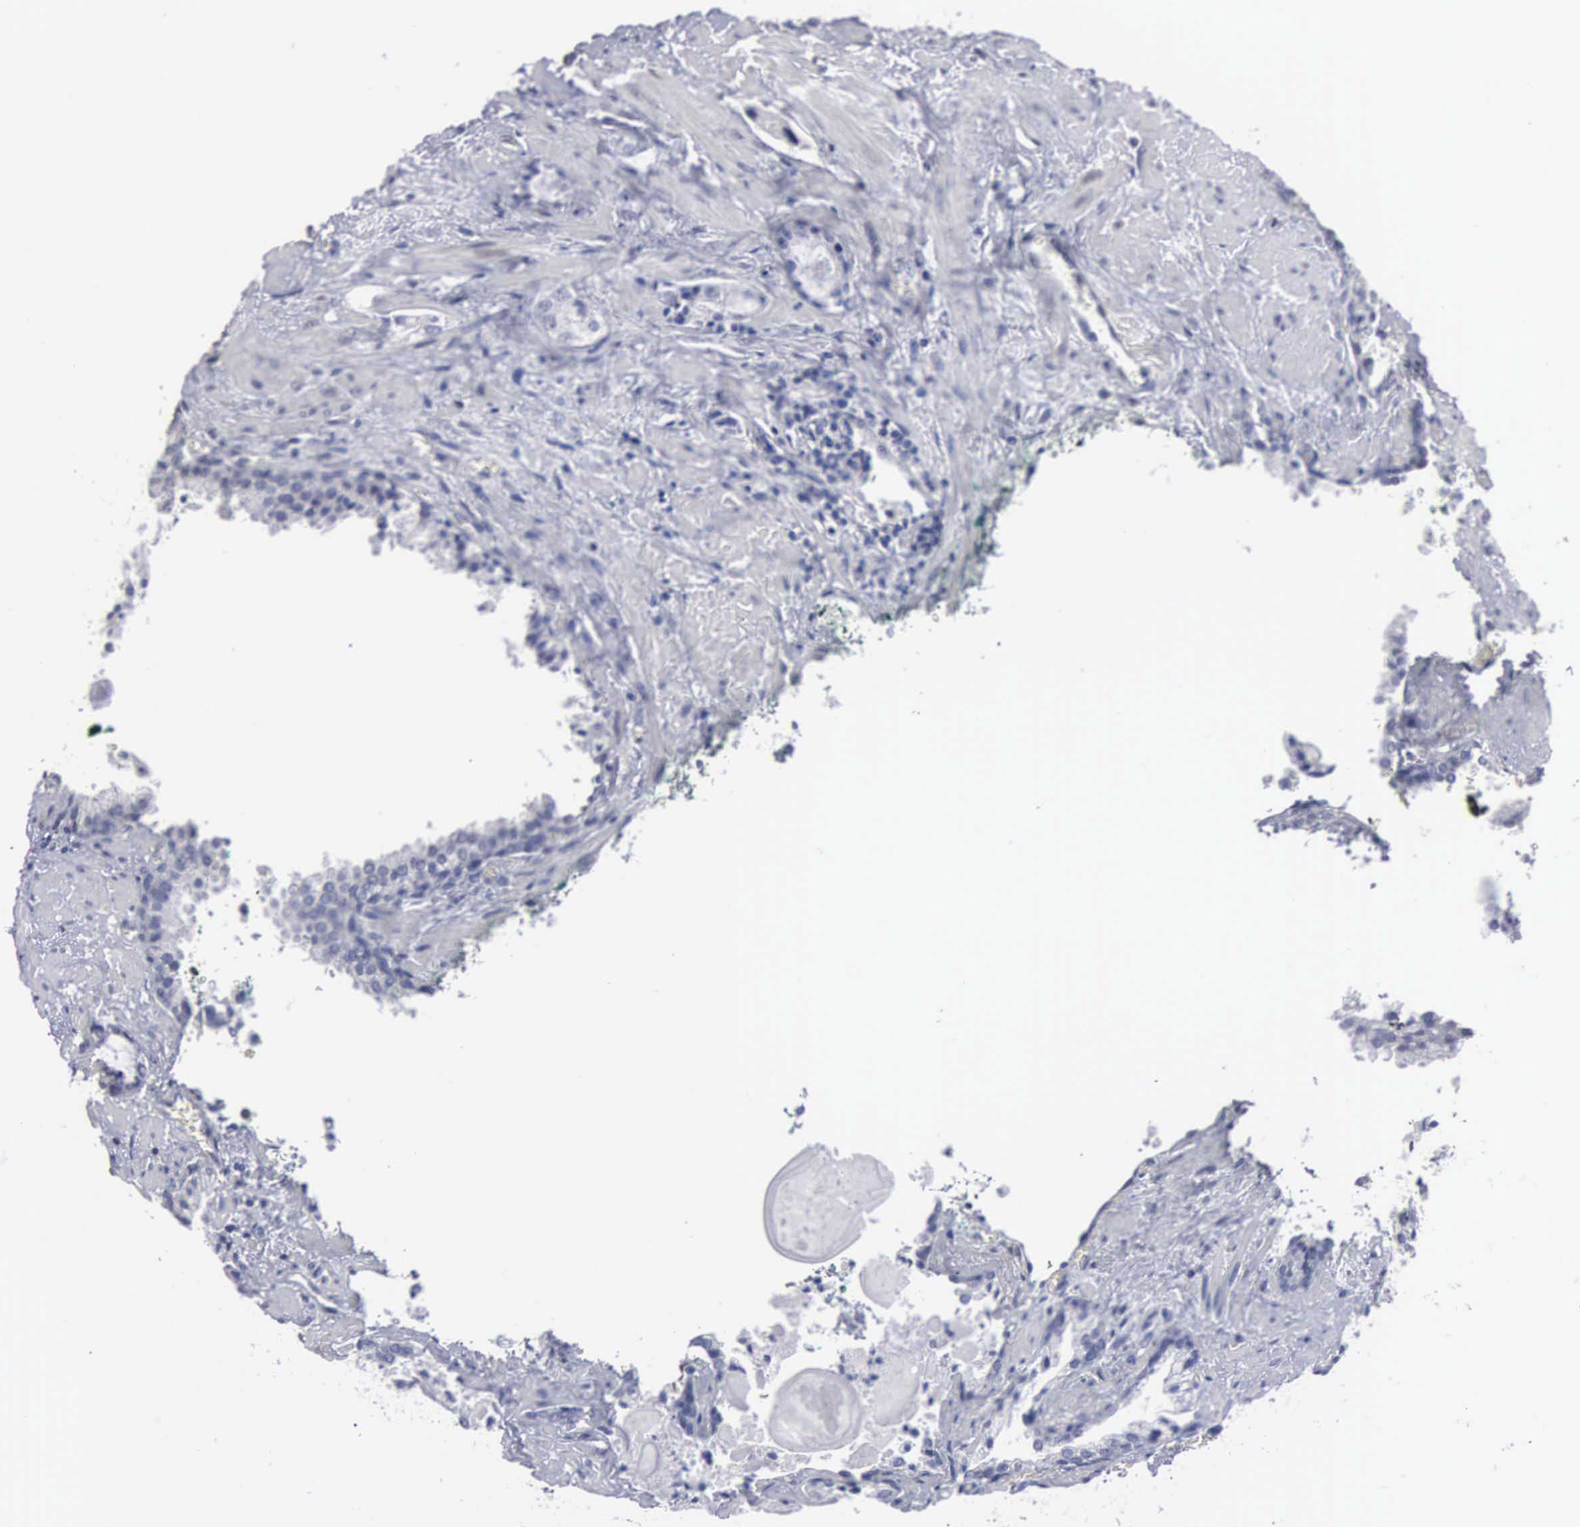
{"staining": {"intensity": "negative", "quantity": "none", "location": "none"}, "tissue": "prostate cancer", "cell_type": "Tumor cells", "image_type": "cancer", "snomed": [{"axis": "morphology", "description": "Adenocarcinoma, Medium grade"}, {"axis": "topography", "description": "Prostate"}], "caption": "Adenocarcinoma (medium-grade) (prostate) was stained to show a protein in brown. There is no significant positivity in tumor cells.", "gene": "UPB1", "patient": {"sex": "male", "age": 70}}